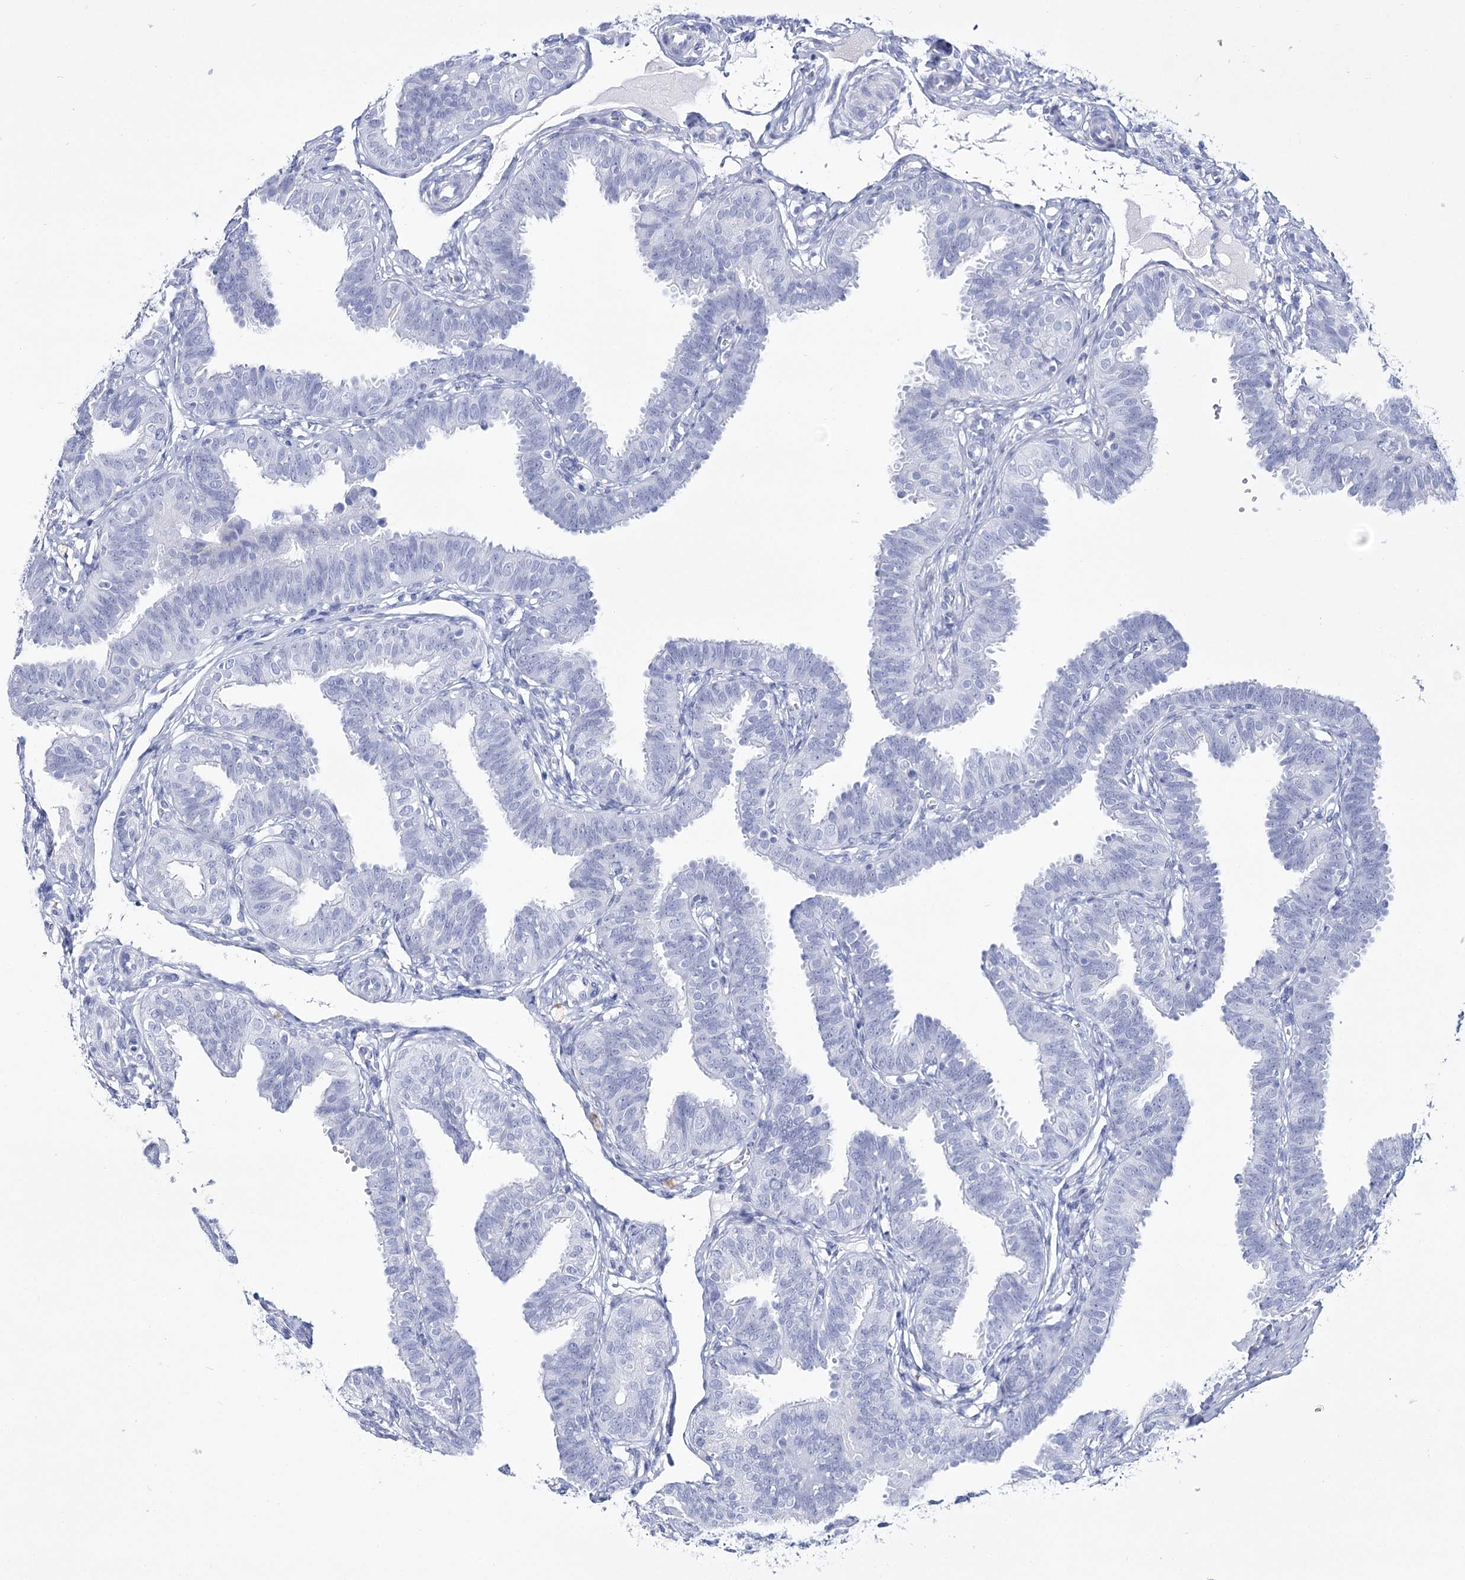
{"staining": {"intensity": "negative", "quantity": "none", "location": "none"}, "tissue": "fallopian tube", "cell_type": "Glandular cells", "image_type": "normal", "snomed": [{"axis": "morphology", "description": "Normal tissue, NOS"}, {"axis": "topography", "description": "Fallopian tube"}], "caption": "This is an immunohistochemistry image of benign human fallopian tube. There is no positivity in glandular cells.", "gene": "RNF186", "patient": {"sex": "female", "age": 35}}